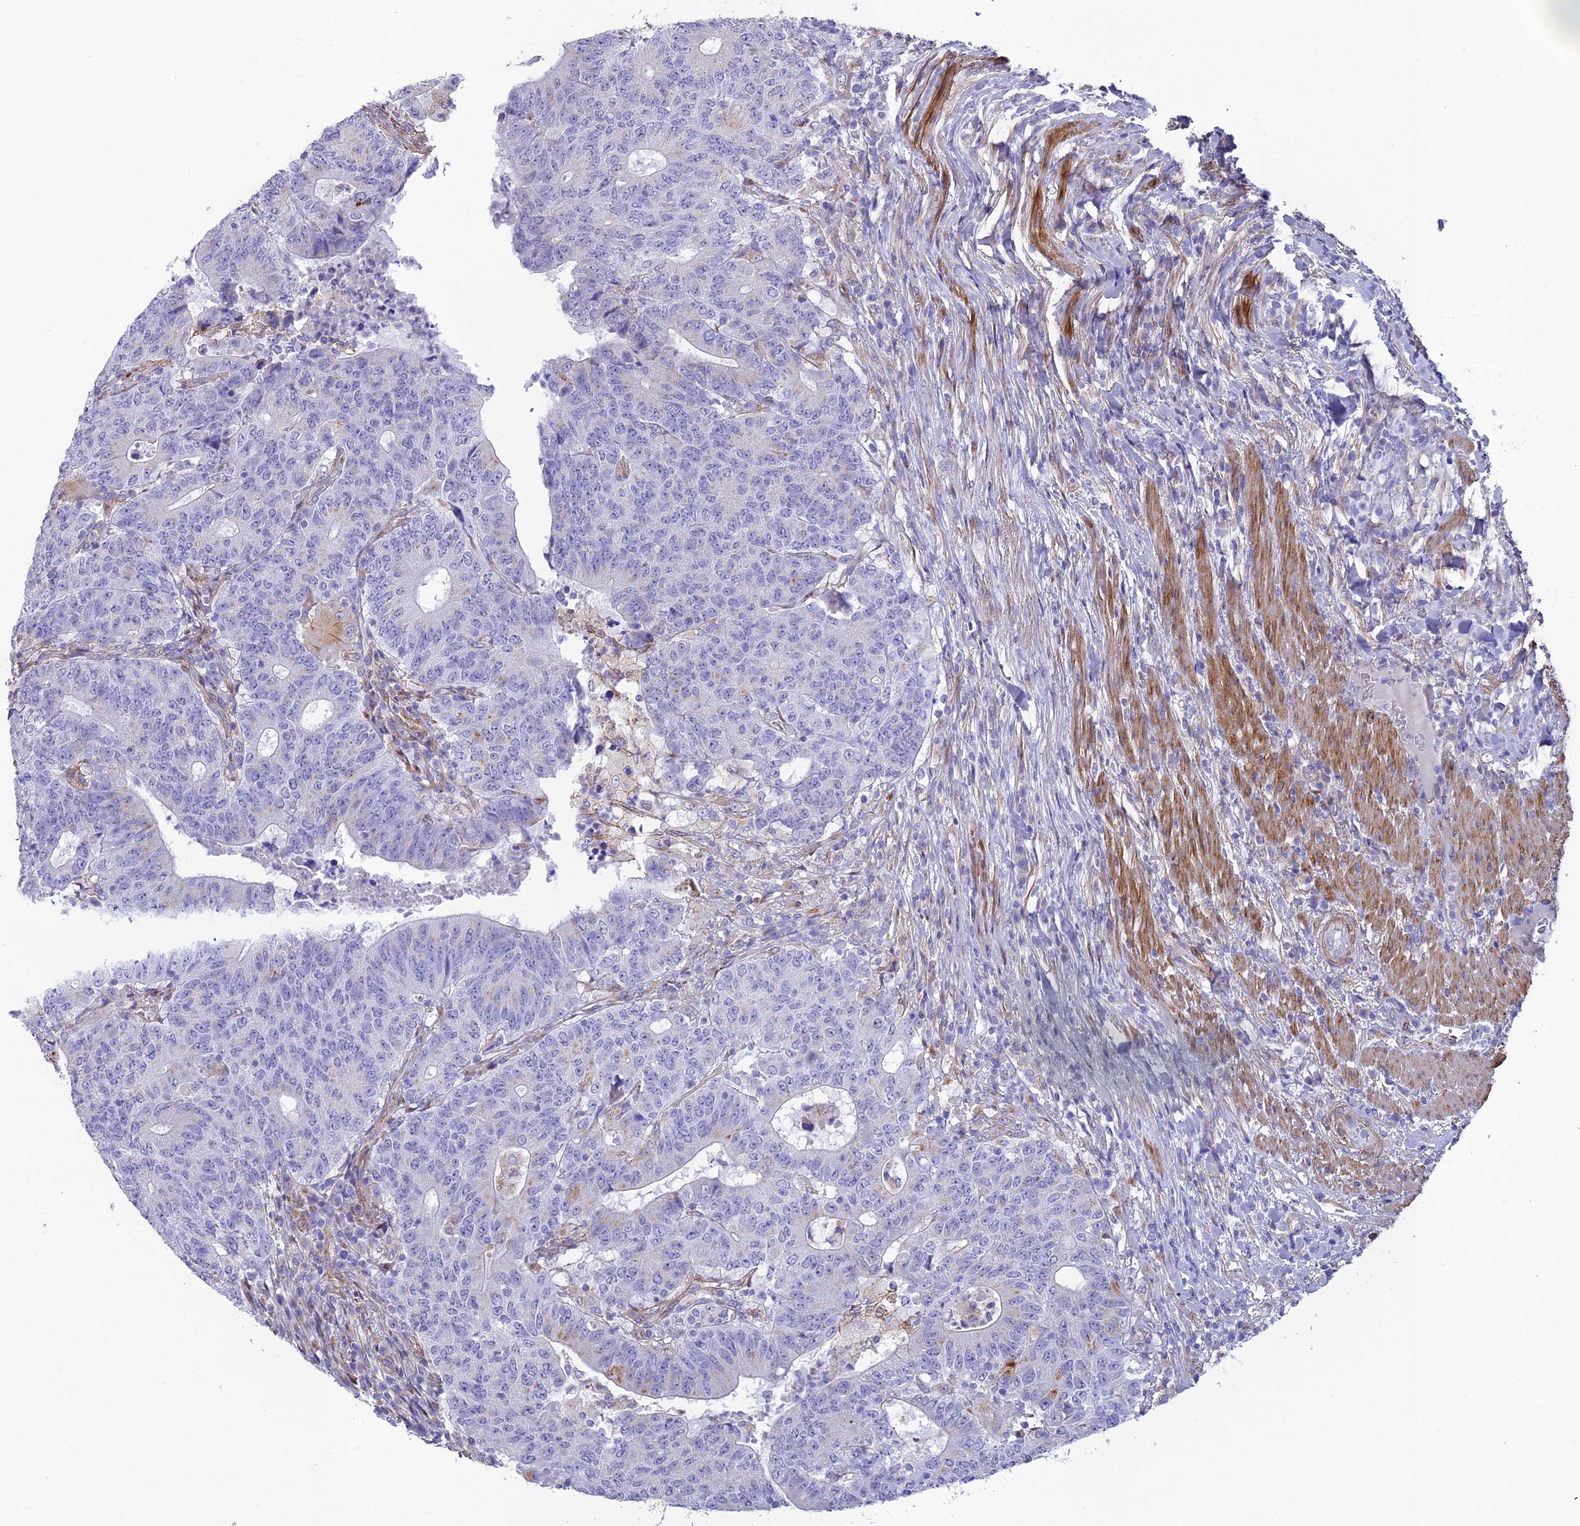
{"staining": {"intensity": "negative", "quantity": "none", "location": "none"}, "tissue": "colorectal cancer", "cell_type": "Tumor cells", "image_type": "cancer", "snomed": [{"axis": "morphology", "description": "Adenocarcinoma, NOS"}, {"axis": "topography", "description": "Colon"}], "caption": "This image is of colorectal adenocarcinoma stained with IHC to label a protein in brown with the nuclei are counter-stained blue. There is no expression in tumor cells.", "gene": "TNS1", "patient": {"sex": "female", "age": 75}}